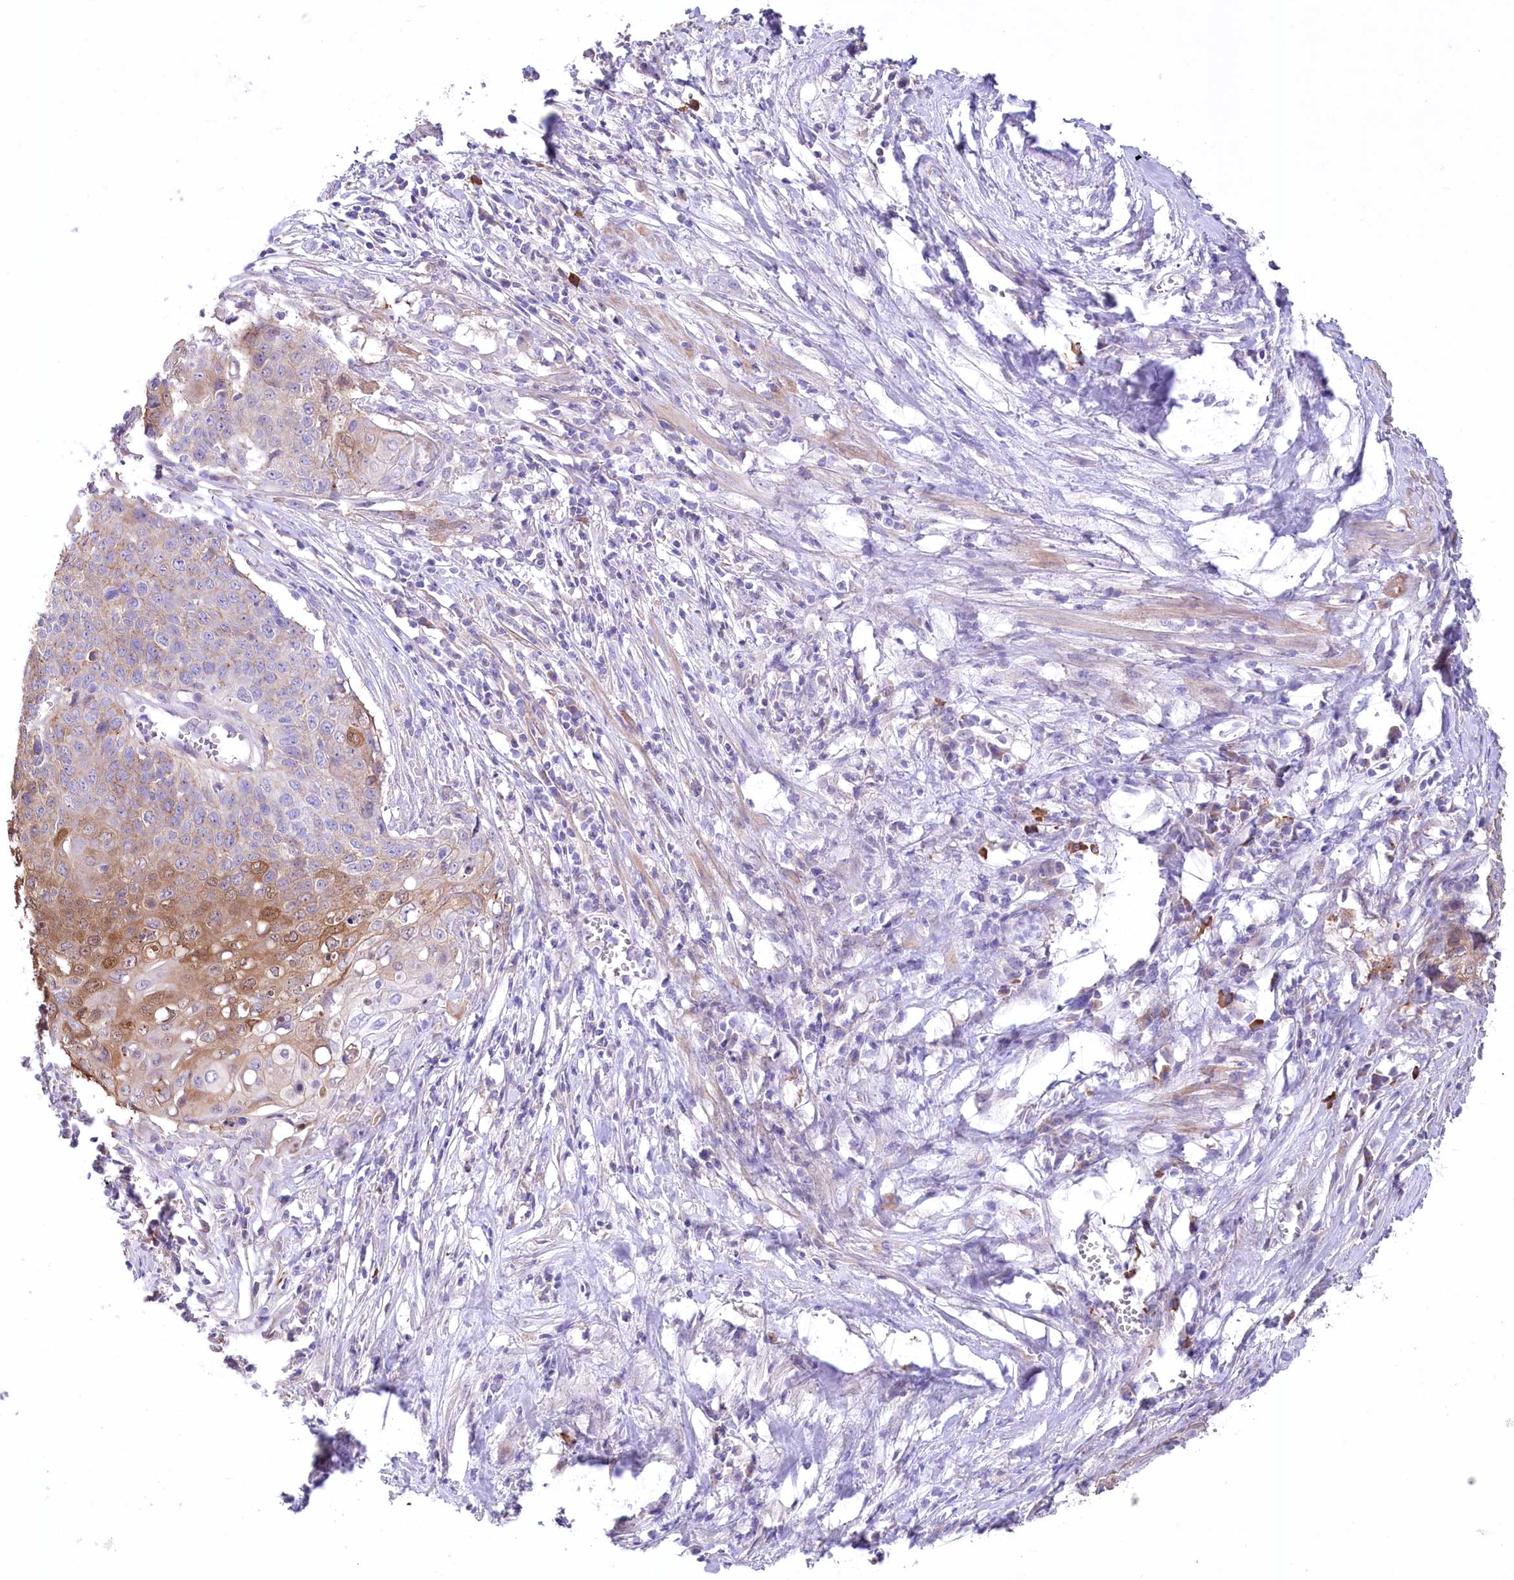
{"staining": {"intensity": "moderate", "quantity": "25%-75%", "location": "cytoplasmic/membranous,nuclear"}, "tissue": "cervical cancer", "cell_type": "Tumor cells", "image_type": "cancer", "snomed": [{"axis": "morphology", "description": "Squamous cell carcinoma, NOS"}, {"axis": "topography", "description": "Cervix"}], "caption": "Human cervical cancer (squamous cell carcinoma) stained with a brown dye reveals moderate cytoplasmic/membranous and nuclear positive expression in approximately 25%-75% of tumor cells.", "gene": "CEP164", "patient": {"sex": "female", "age": 39}}